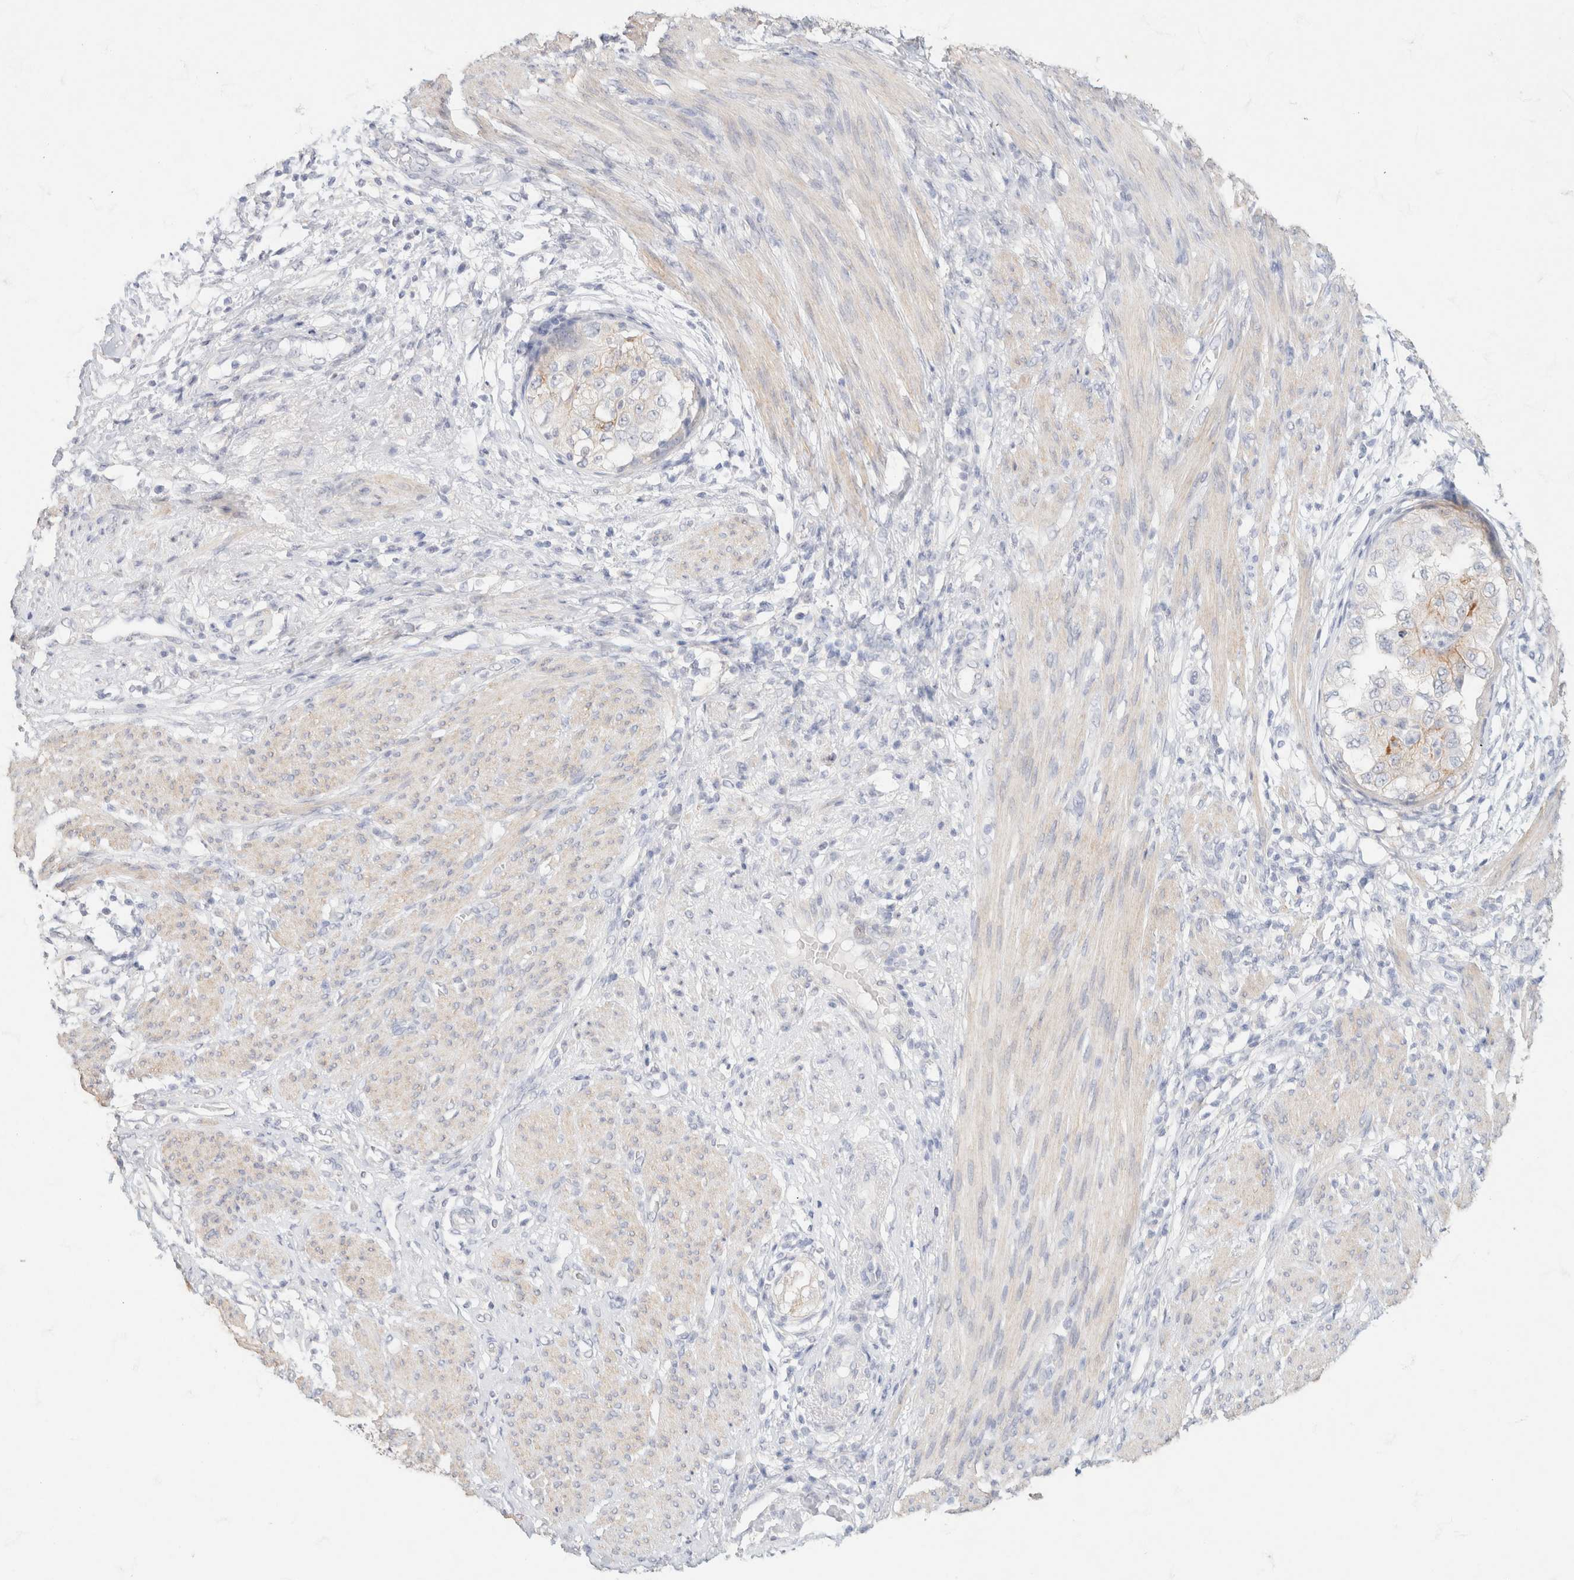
{"staining": {"intensity": "weak", "quantity": "<25%", "location": "cytoplasmic/membranous"}, "tissue": "endometrial cancer", "cell_type": "Tumor cells", "image_type": "cancer", "snomed": [{"axis": "morphology", "description": "Adenocarcinoma, NOS"}, {"axis": "topography", "description": "Endometrium"}], "caption": "Protein analysis of endometrial cancer (adenocarcinoma) exhibits no significant expression in tumor cells.", "gene": "CA12", "patient": {"sex": "female", "age": 85}}